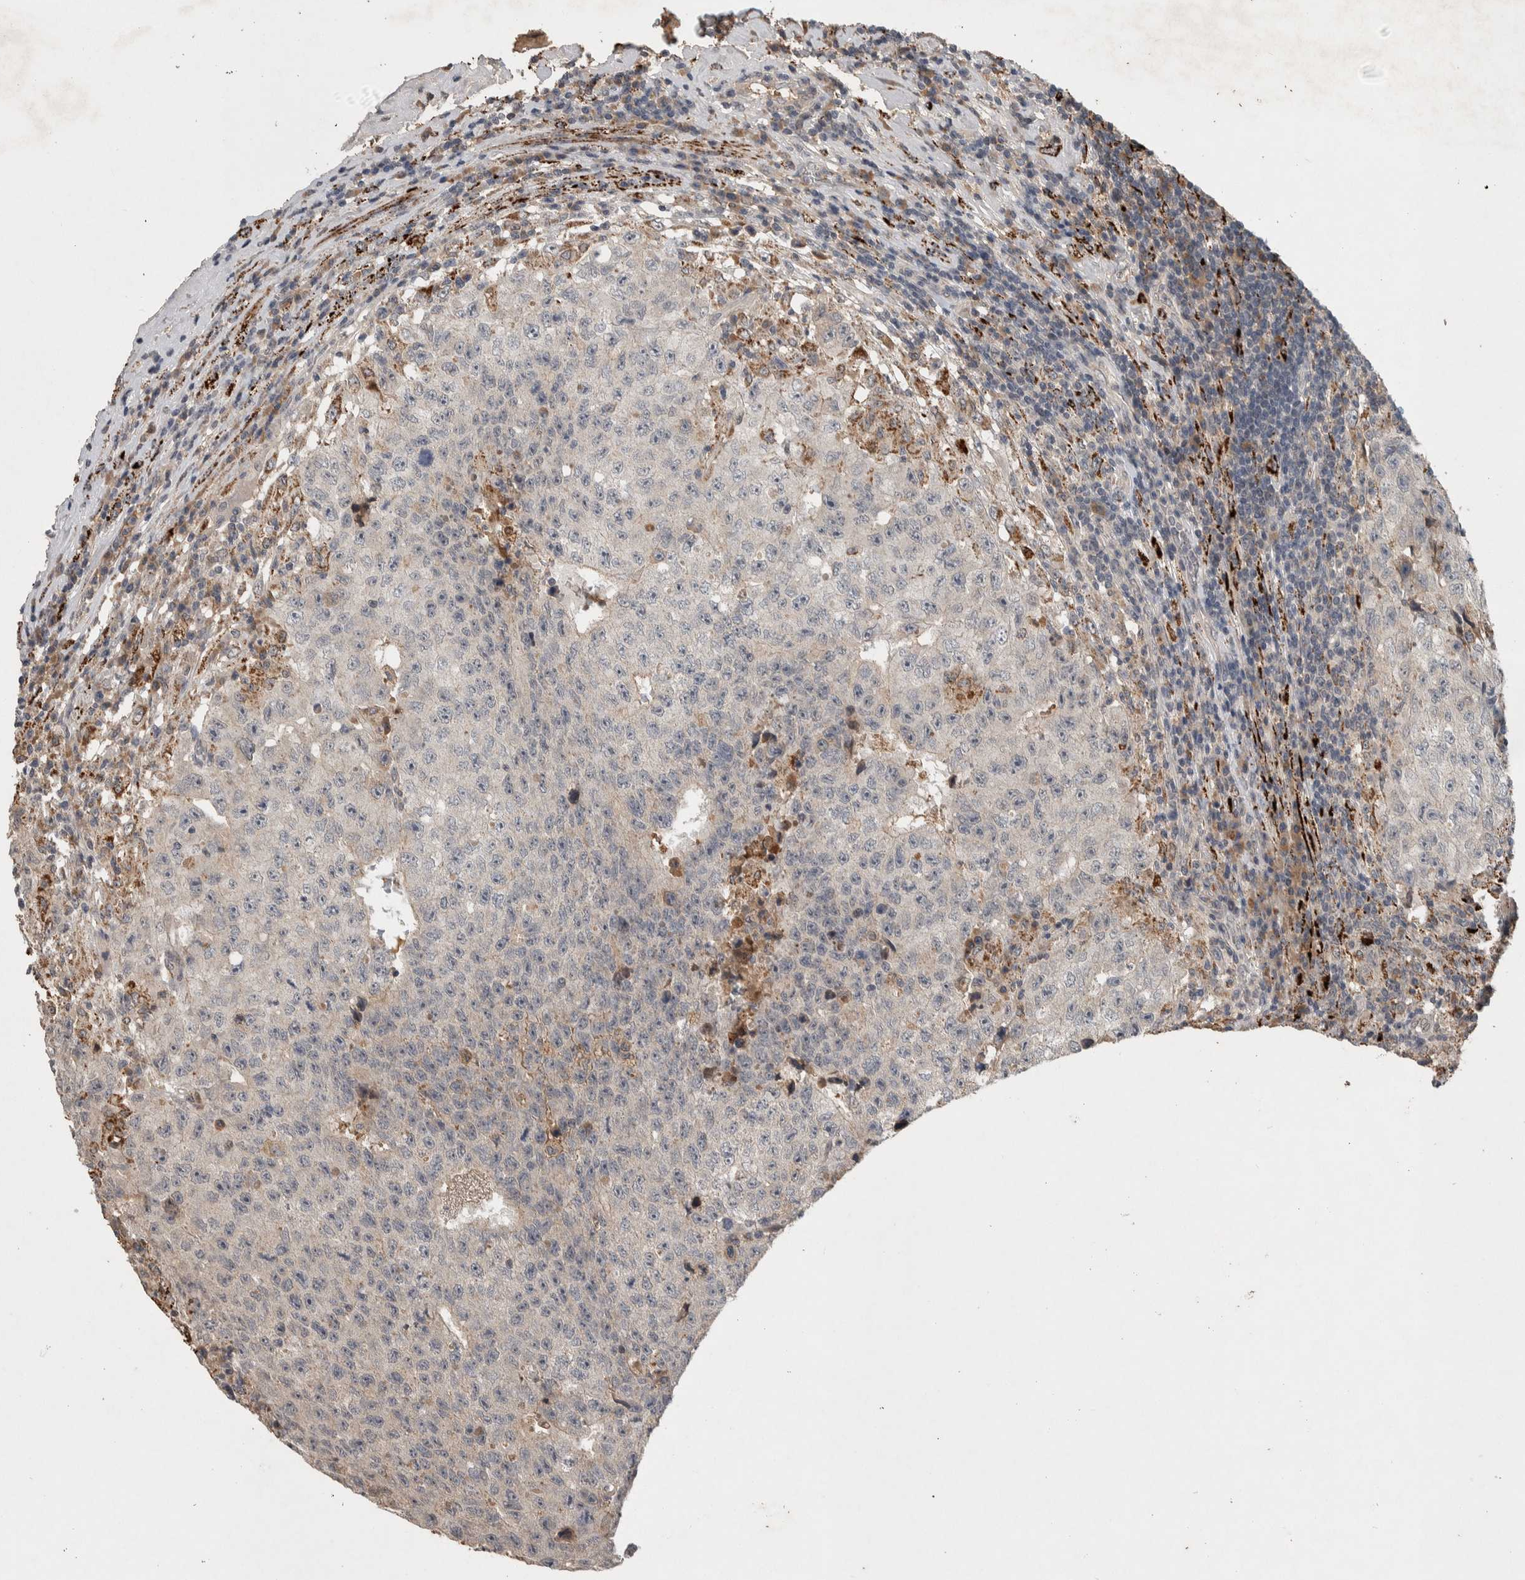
{"staining": {"intensity": "weak", "quantity": "<25%", "location": "cytoplasmic/membranous,nuclear"}, "tissue": "testis cancer", "cell_type": "Tumor cells", "image_type": "cancer", "snomed": [{"axis": "morphology", "description": "Necrosis, NOS"}, {"axis": "morphology", "description": "Carcinoma, Embryonal, NOS"}, {"axis": "topography", "description": "Testis"}], "caption": "This photomicrograph is of testis cancer stained with IHC to label a protein in brown with the nuclei are counter-stained blue. There is no positivity in tumor cells.", "gene": "CHRM3", "patient": {"sex": "male", "age": 19}}